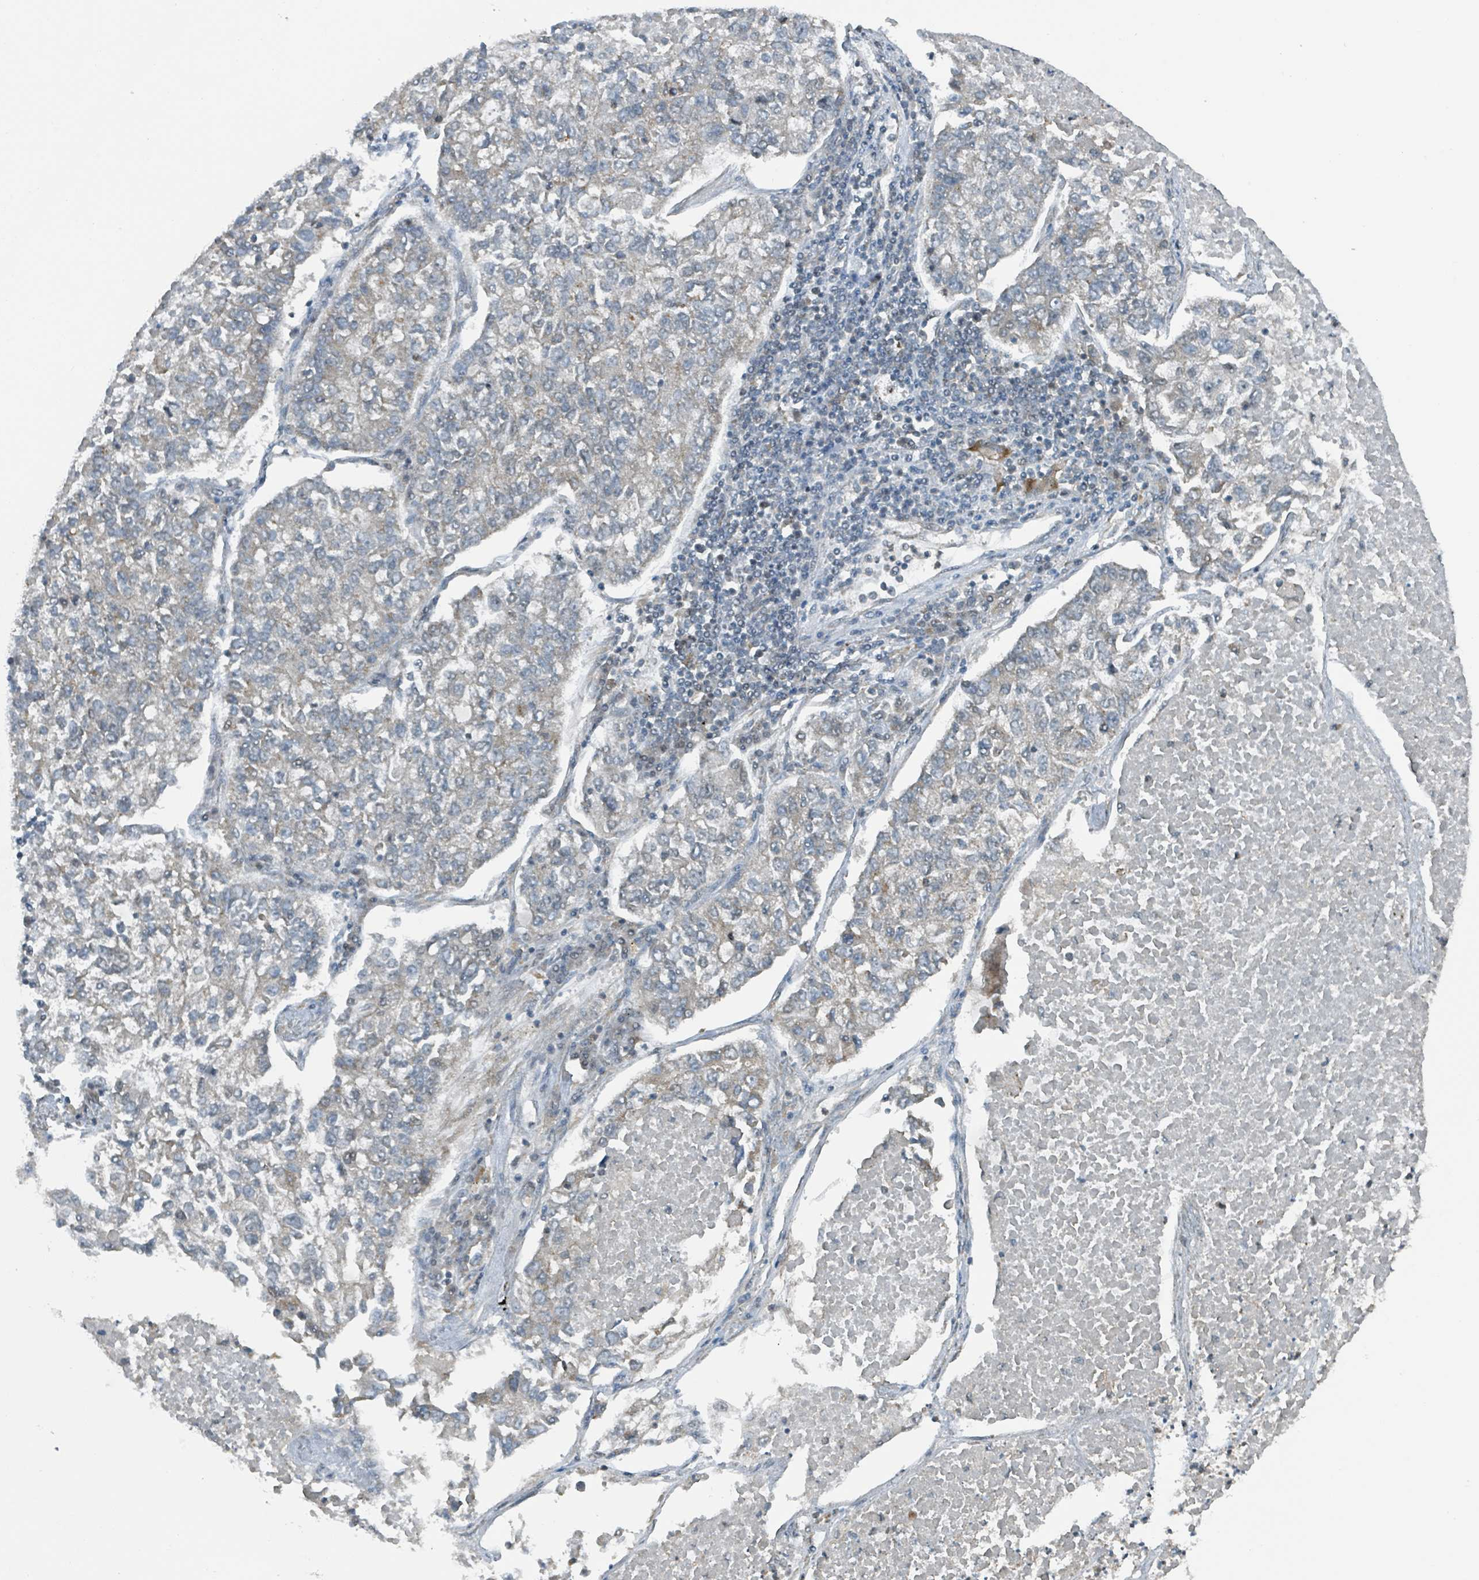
{"staining": {"intensity": "negative", "quantity": "none", "location": "none"}, "tissue": "lung cancer", "cell_type": "Tumor cells", "image_type": "cancer", "snomed": [{"axis": "morphology", "description": "Adenocarcinoma, NOS"}, {"axis": "topography", "description": "Lung"}], "caption": "IHC image of neoplastic tissue: human adenocarcinoma (lung) stained with DAB demonstrates no significant protein positivity in tumor cells.", "gene": "PHIP", "patient": {"sex": "male", "age": 49}}